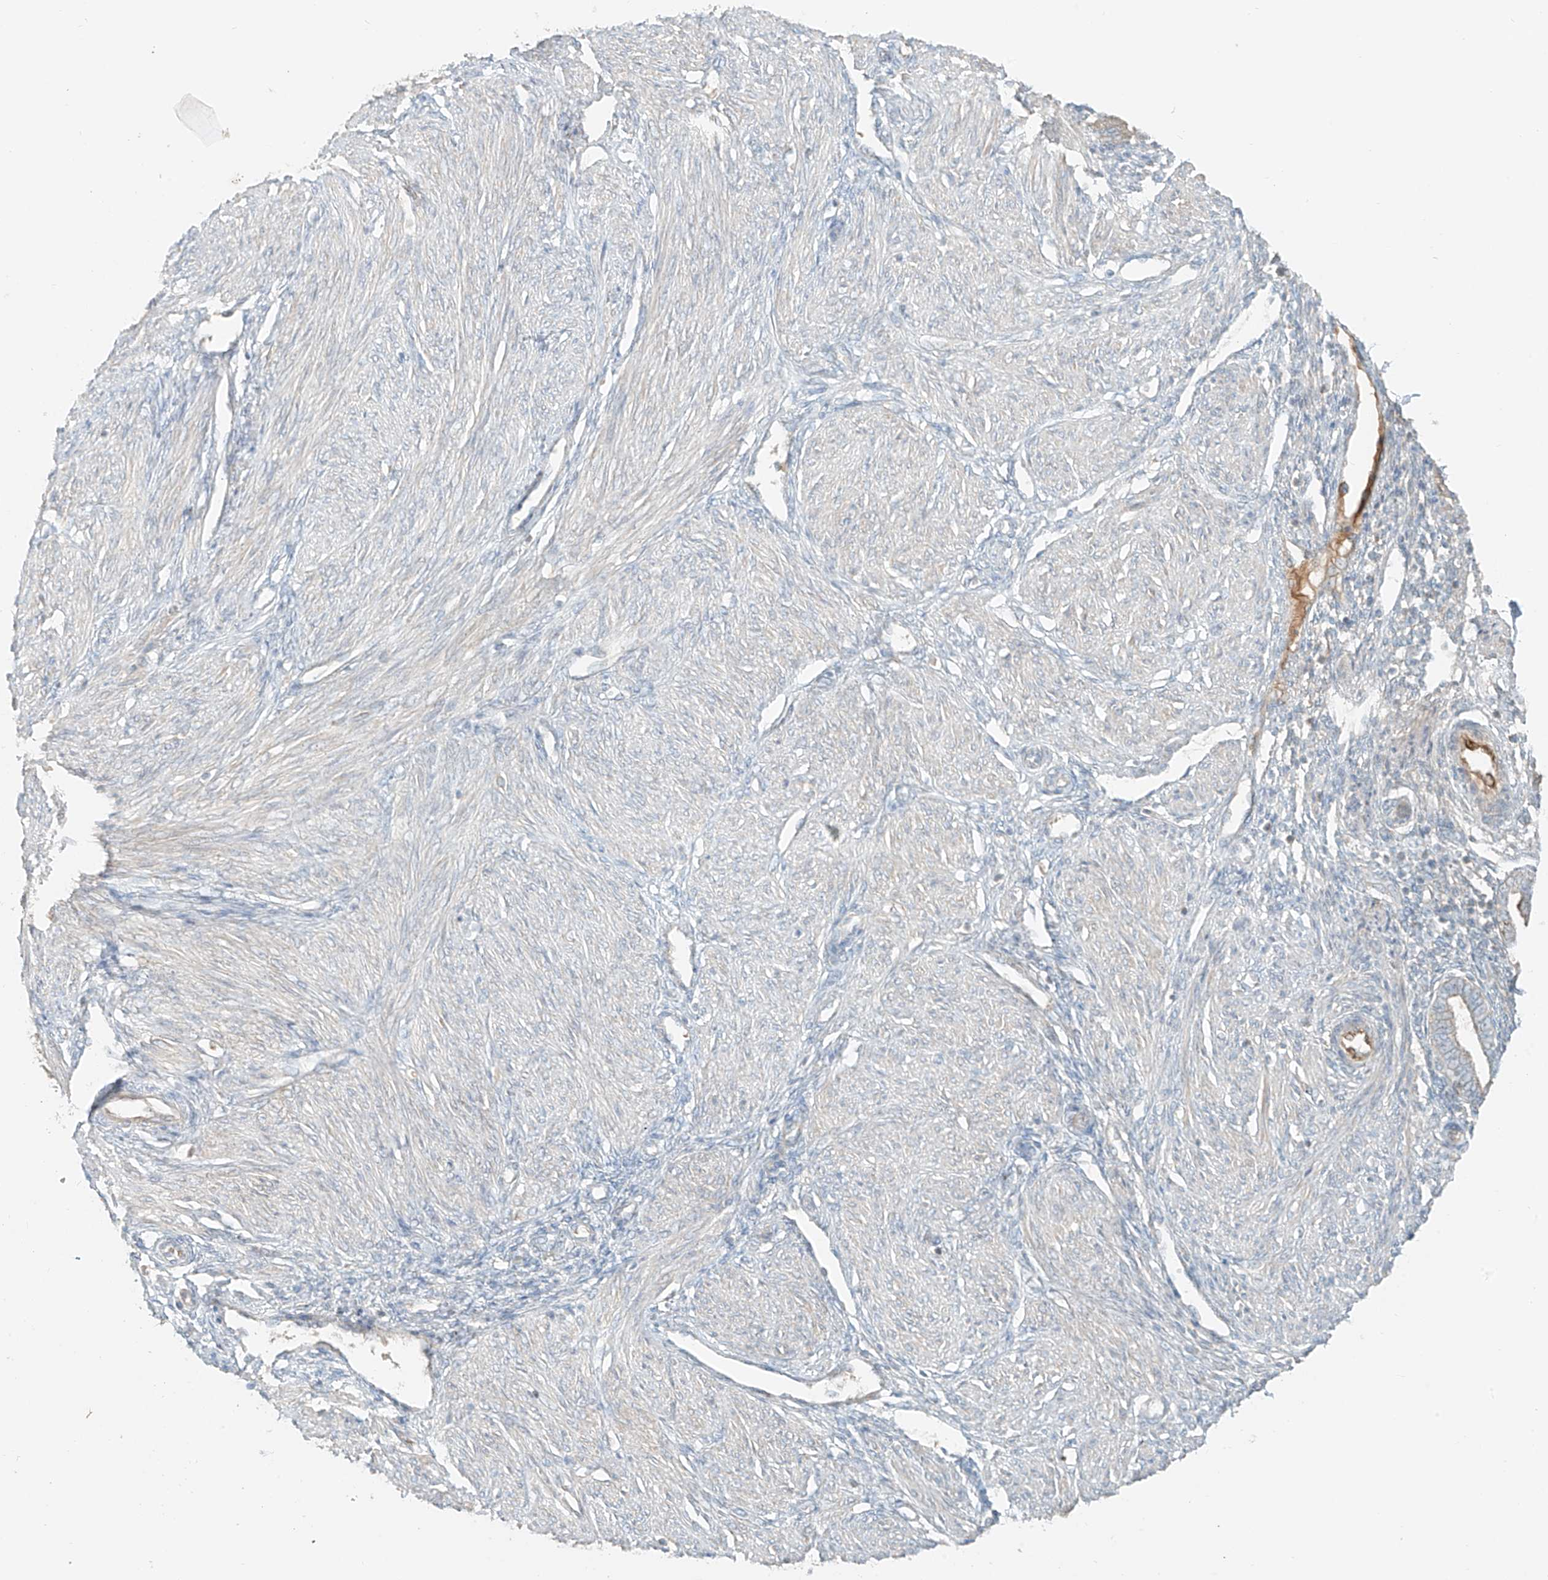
{"staining": {"intensity": "negative", "quantity": "none", "location": "none"}, "tissue": "endometrium", "cell_type": "Cells in endometrial stroma", "image_type": "normal", "snomed": [{"axis": "morphology", "description": "Normal tissue, NOS"}, {"axis": "topography", "description": "Endometrium"}], "caption": "DAB immunohistochemical staining of benign endometrium displays no significant expression in cells in endometrial stroma. (Stains: DAB immunohistochemistry (IHC) with hematoxylin counter stain, Microscopy: brightfield microscopy at high magnification).", "gene": "FSTL1", "patient": {"sex": "female", "age": 53}}